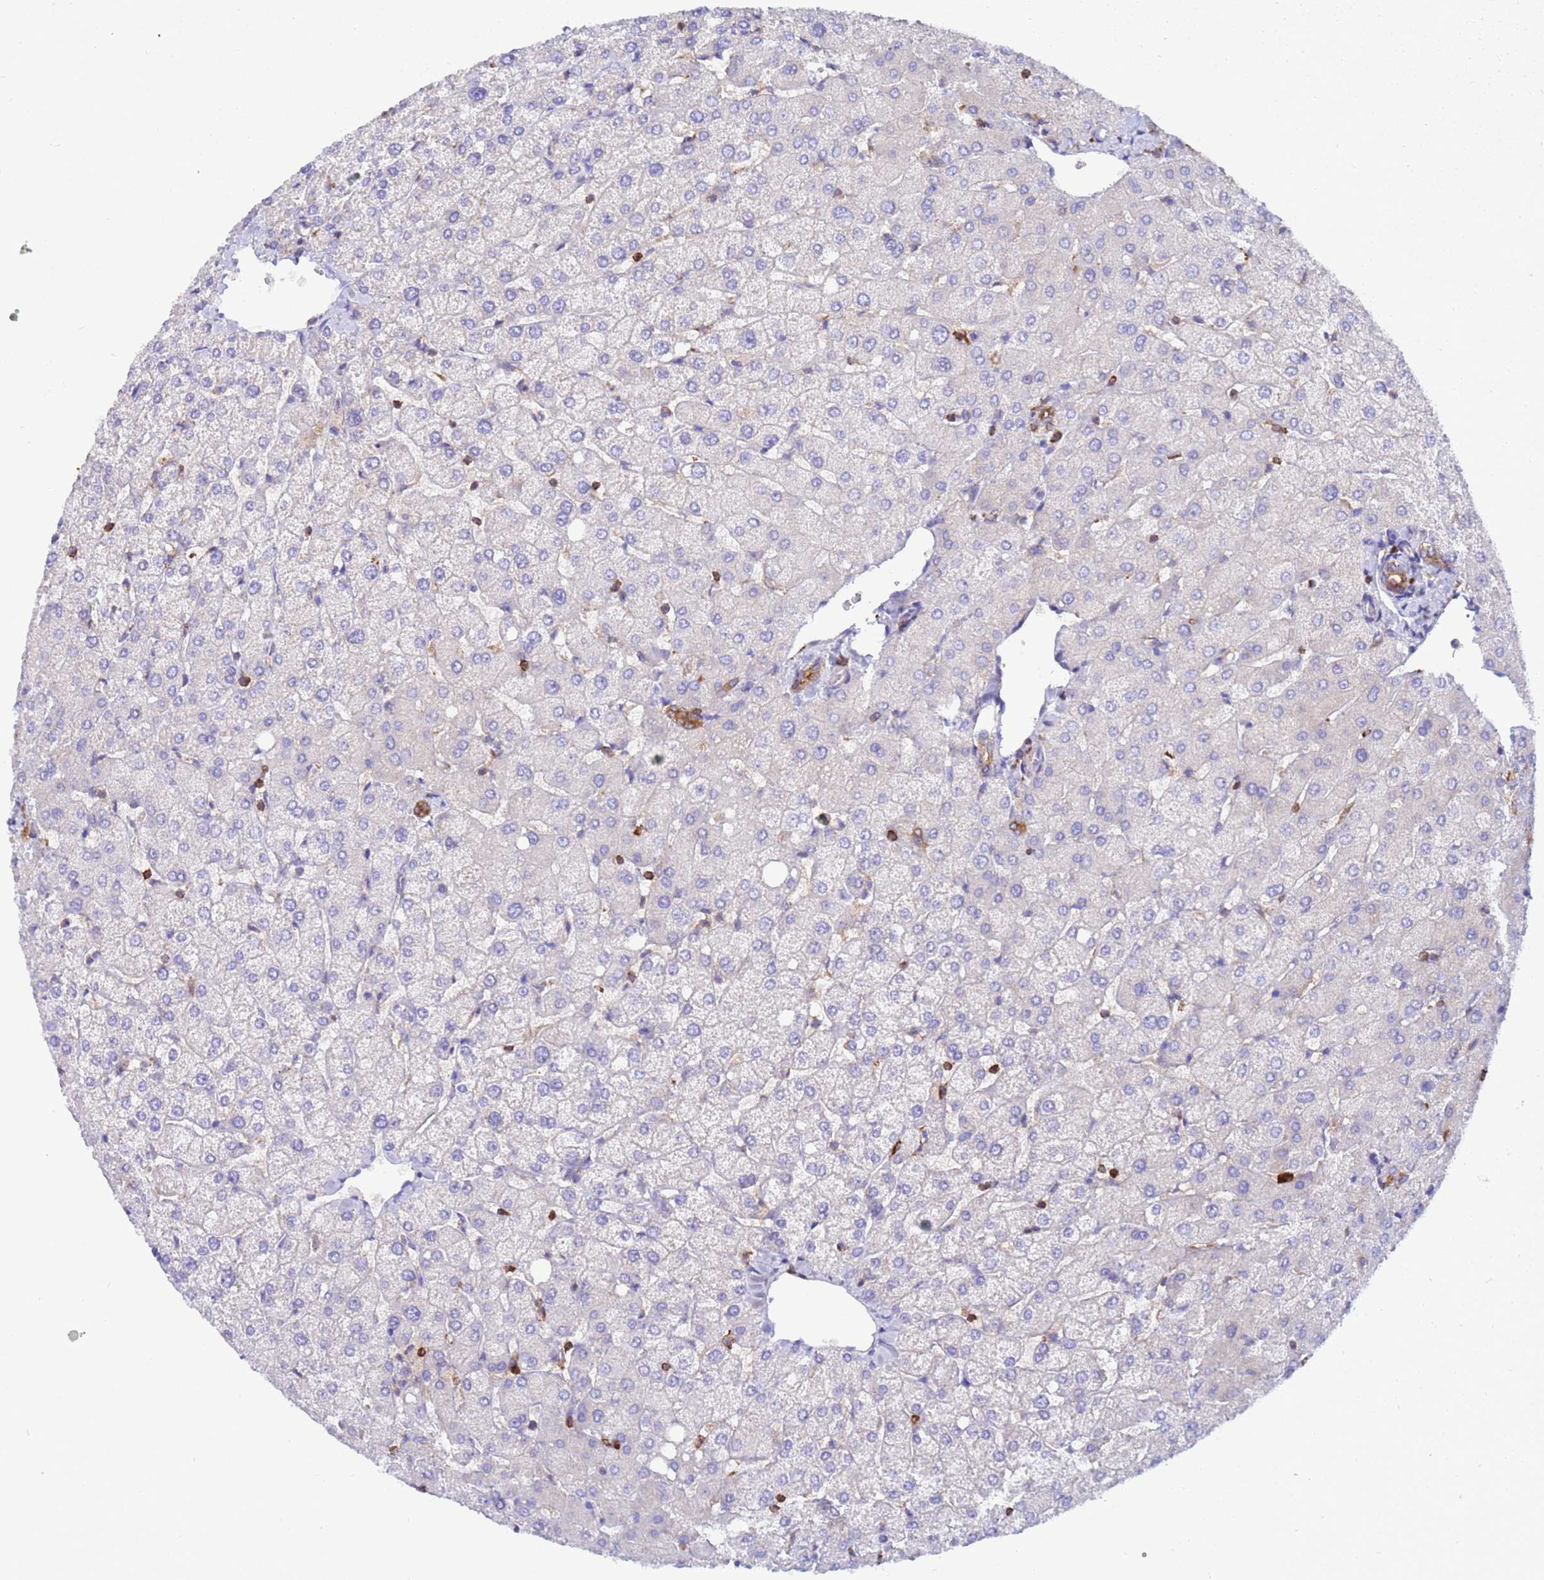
{"staining": {"intensity": "moderate", "quantity": ">75%", "location": "cytoplasmic/membranous"}, "tissue": "liver", "cell_type": "Cholangiocytes", "image_type": "normal", "snomed": [{"axis": "morphology", "description": "Normal tissue, NOS"}, {"axis": "topography", "description": "Liver"}], "caption": "This is a micrograph of immunohistochemistry staining of normal liver, which shows moderate positivity in the cytoplasmic/membranous of cholangiocytes.", "gene": "EZR", "patient": {"sex": "female", "age": 54}}